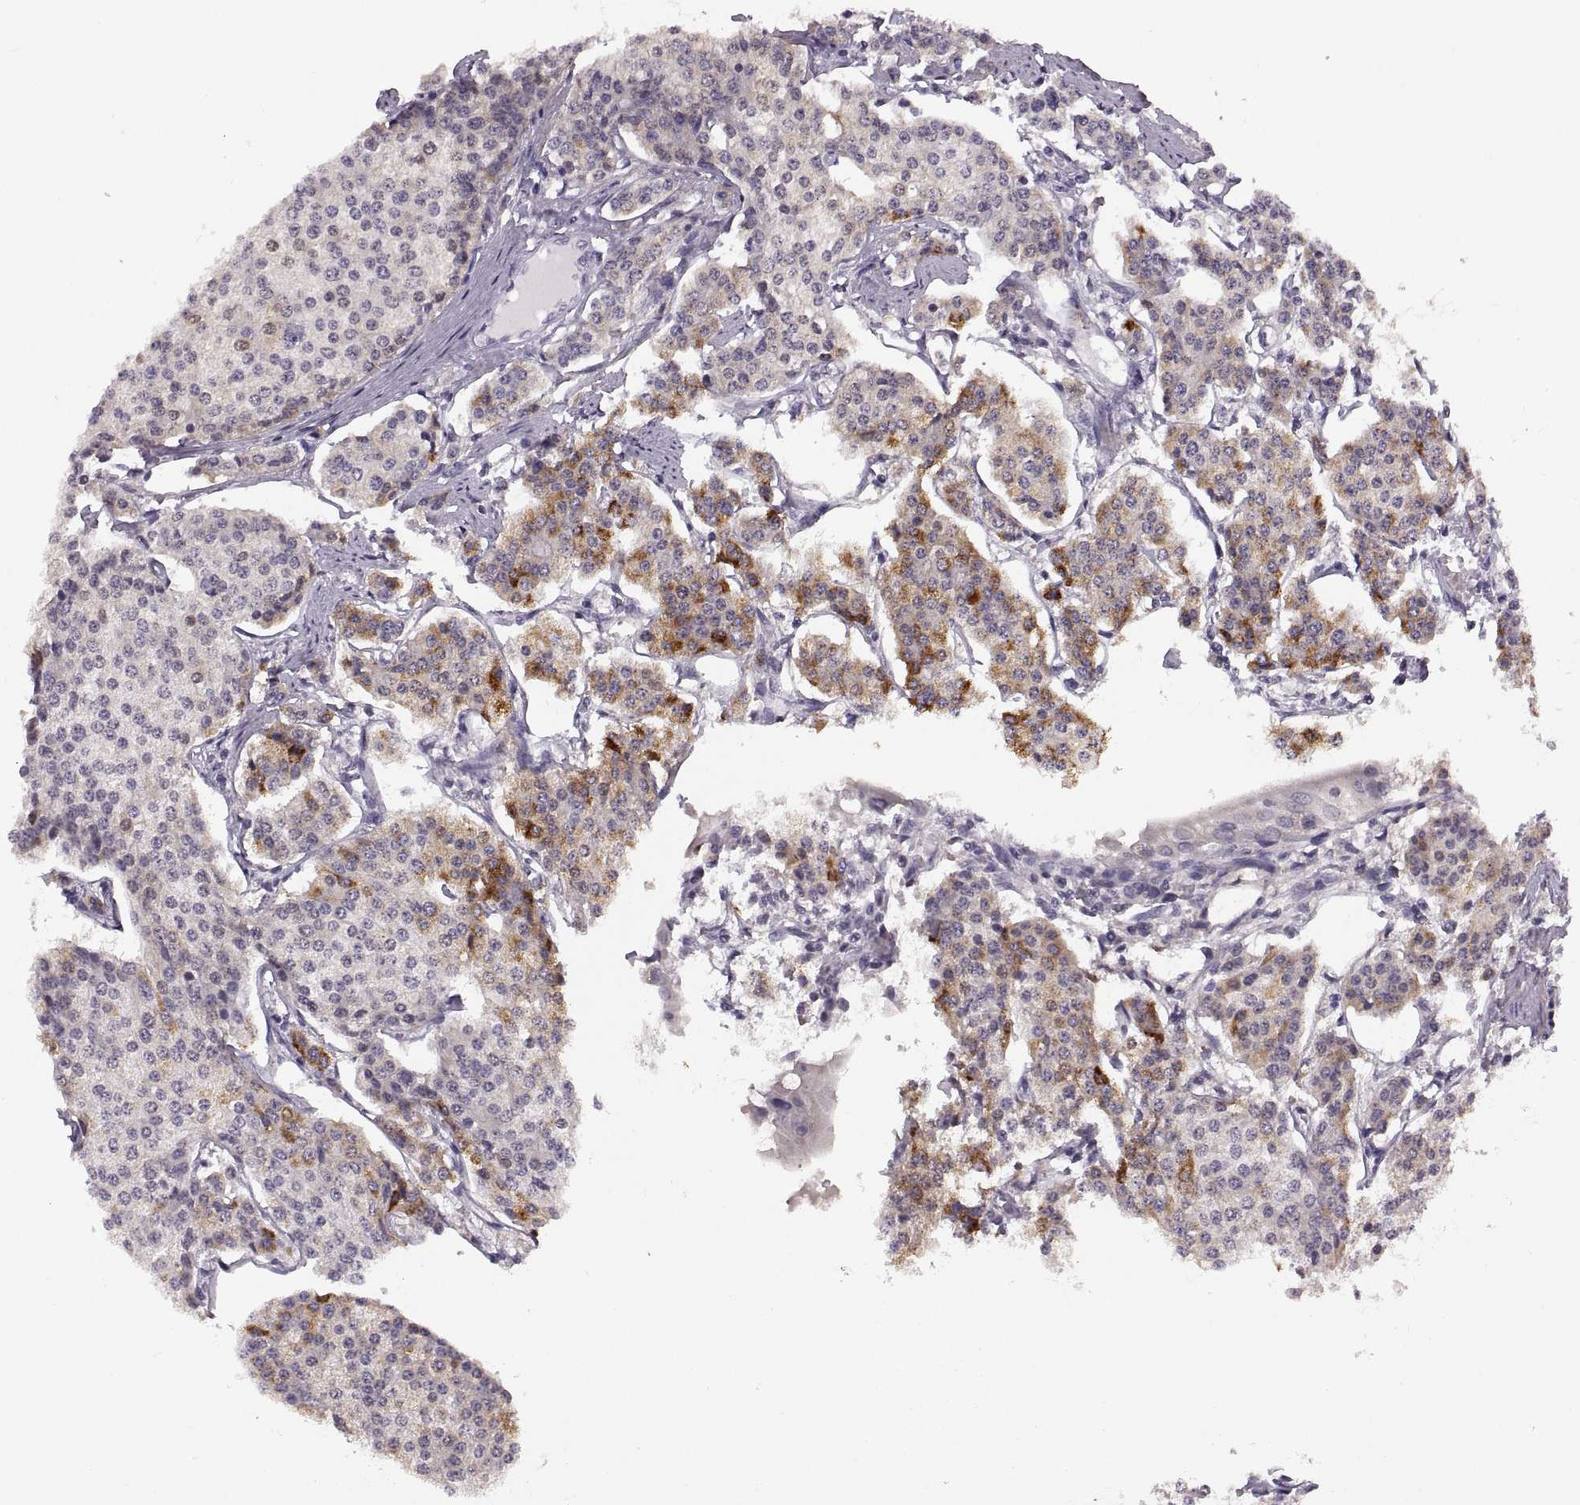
{"staining": {"intensity": "moderate", "quantity": "<25%", "location": "cytoplasmic/membranous"}, "tissue": "carcinoid", "cell_type": "Tumor cells", "image_type": "cancer", "snomed": [{"axis": "morphology", "description": "Carcinoid, malignant, NOS"}, {"axis": "topography", "description": "Small intestine"}], "caption": "Carcinoid (malignant) stained for a protein (brown) exhibits moderate cytoplasmic/membranous positive staining in approximately <25% of tumor cells.", "gene": "ADH6", "patient": {"sex": "female", "age": 65}}